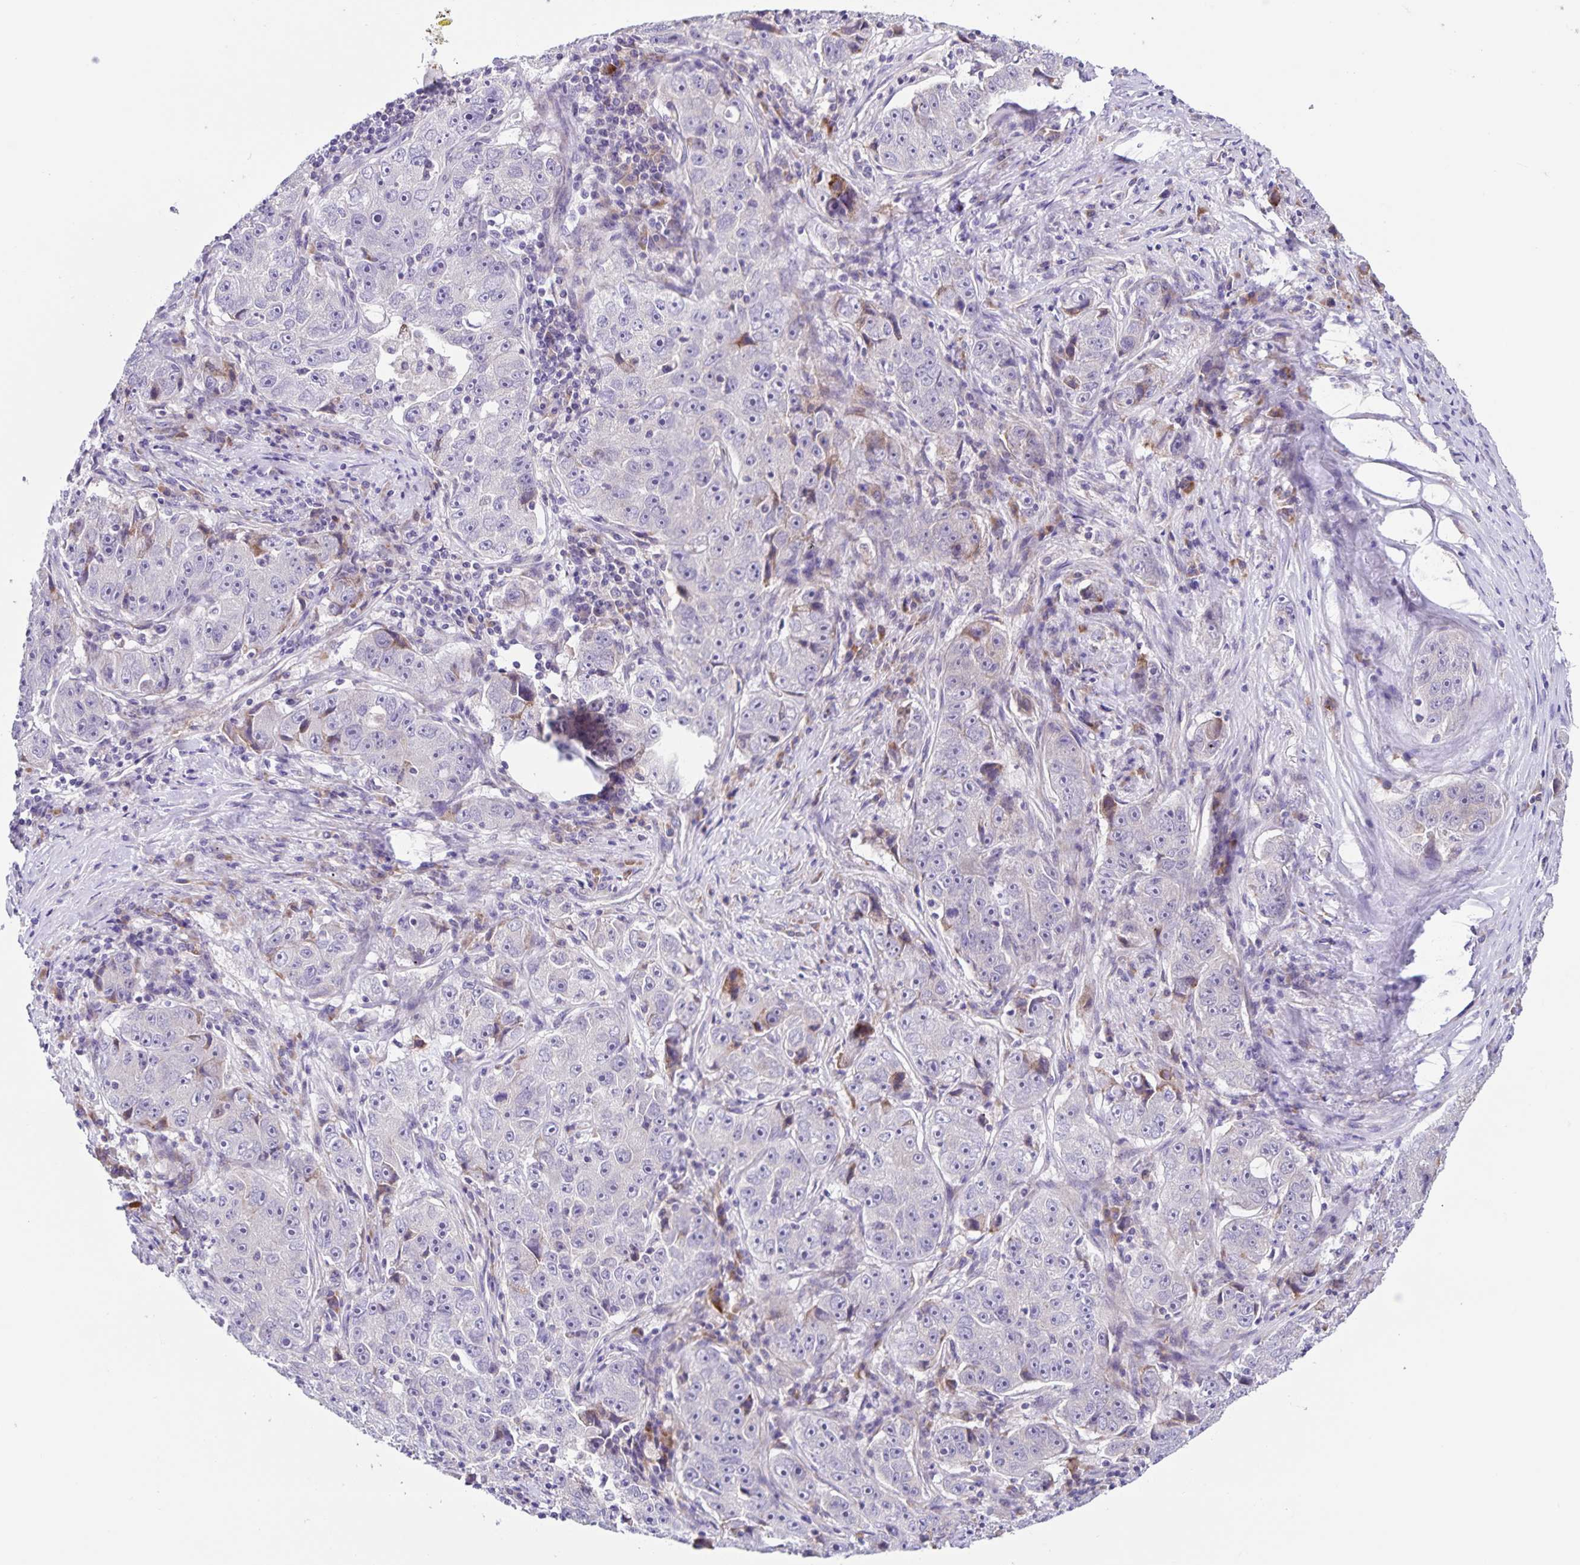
{"staining": {"intensity": "negative", "quantity": "none", "location": "none"}, "tissue": "lung cancer", "cell_type": "Tumor cells", "image_type": "cancer", "snomed": [{"axis": "morphology", "description": "Normal morphology"}, {"axis": "morphology", "description": "Adenocarcinoma, NOS"}, {"axis": "topography", "description": "Lymph node"}, {"axis": "topography", "description": "Lung"}], "caption": "Tumor cells show no significant protein positivity in lung cancer (adenocarcinoma). (Stains: DAB IHC with hematoxylin counter stain, Microscopy: brightfield microscopy at high magnification).", "gene": "STPG4", "patient": {"sex": "female", "age": 57}}